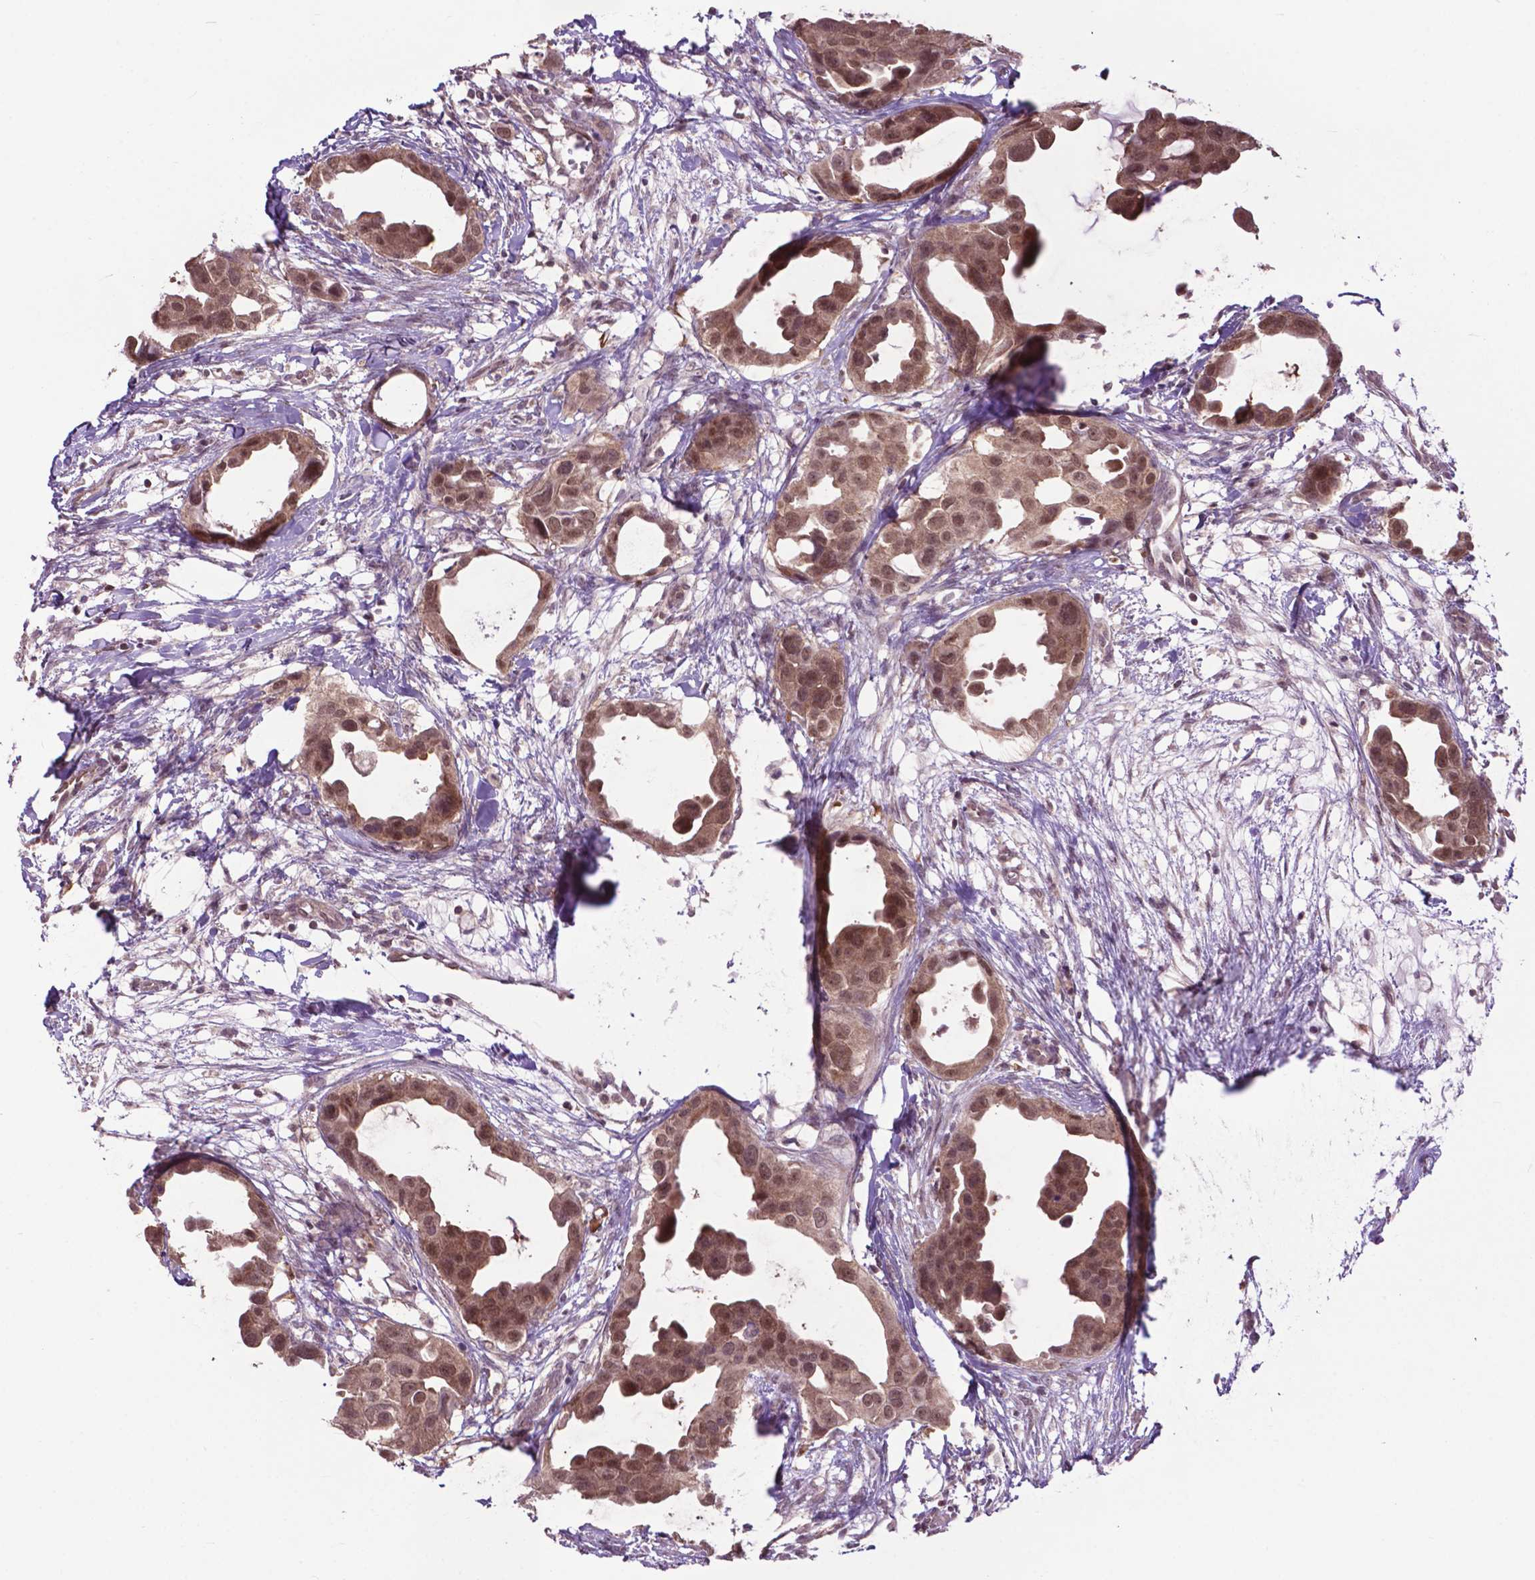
{"staining": {"intensity": "moderate", "quantity": ">75%", "location": "cytoplasmic/membranous,nuclear"}, "tissue": "breast cancer", "cell_type": "Tumor cells", "image_type": "cancer", "snomed": [{"axis": "morphology", "description": "Duct carcinoma"}, {"axis": "topography", "description": "Breast"}], "caption": "Infiltrating ductal carcinoma (breast) was stained to show a protein in brown. There is medium levels of moderate cytoplasmic/membranous and nuclear expression in approximately >75% of tumor cells.", "gene": "OTUB1", "patient": {"sex": "female", "age": 38}}